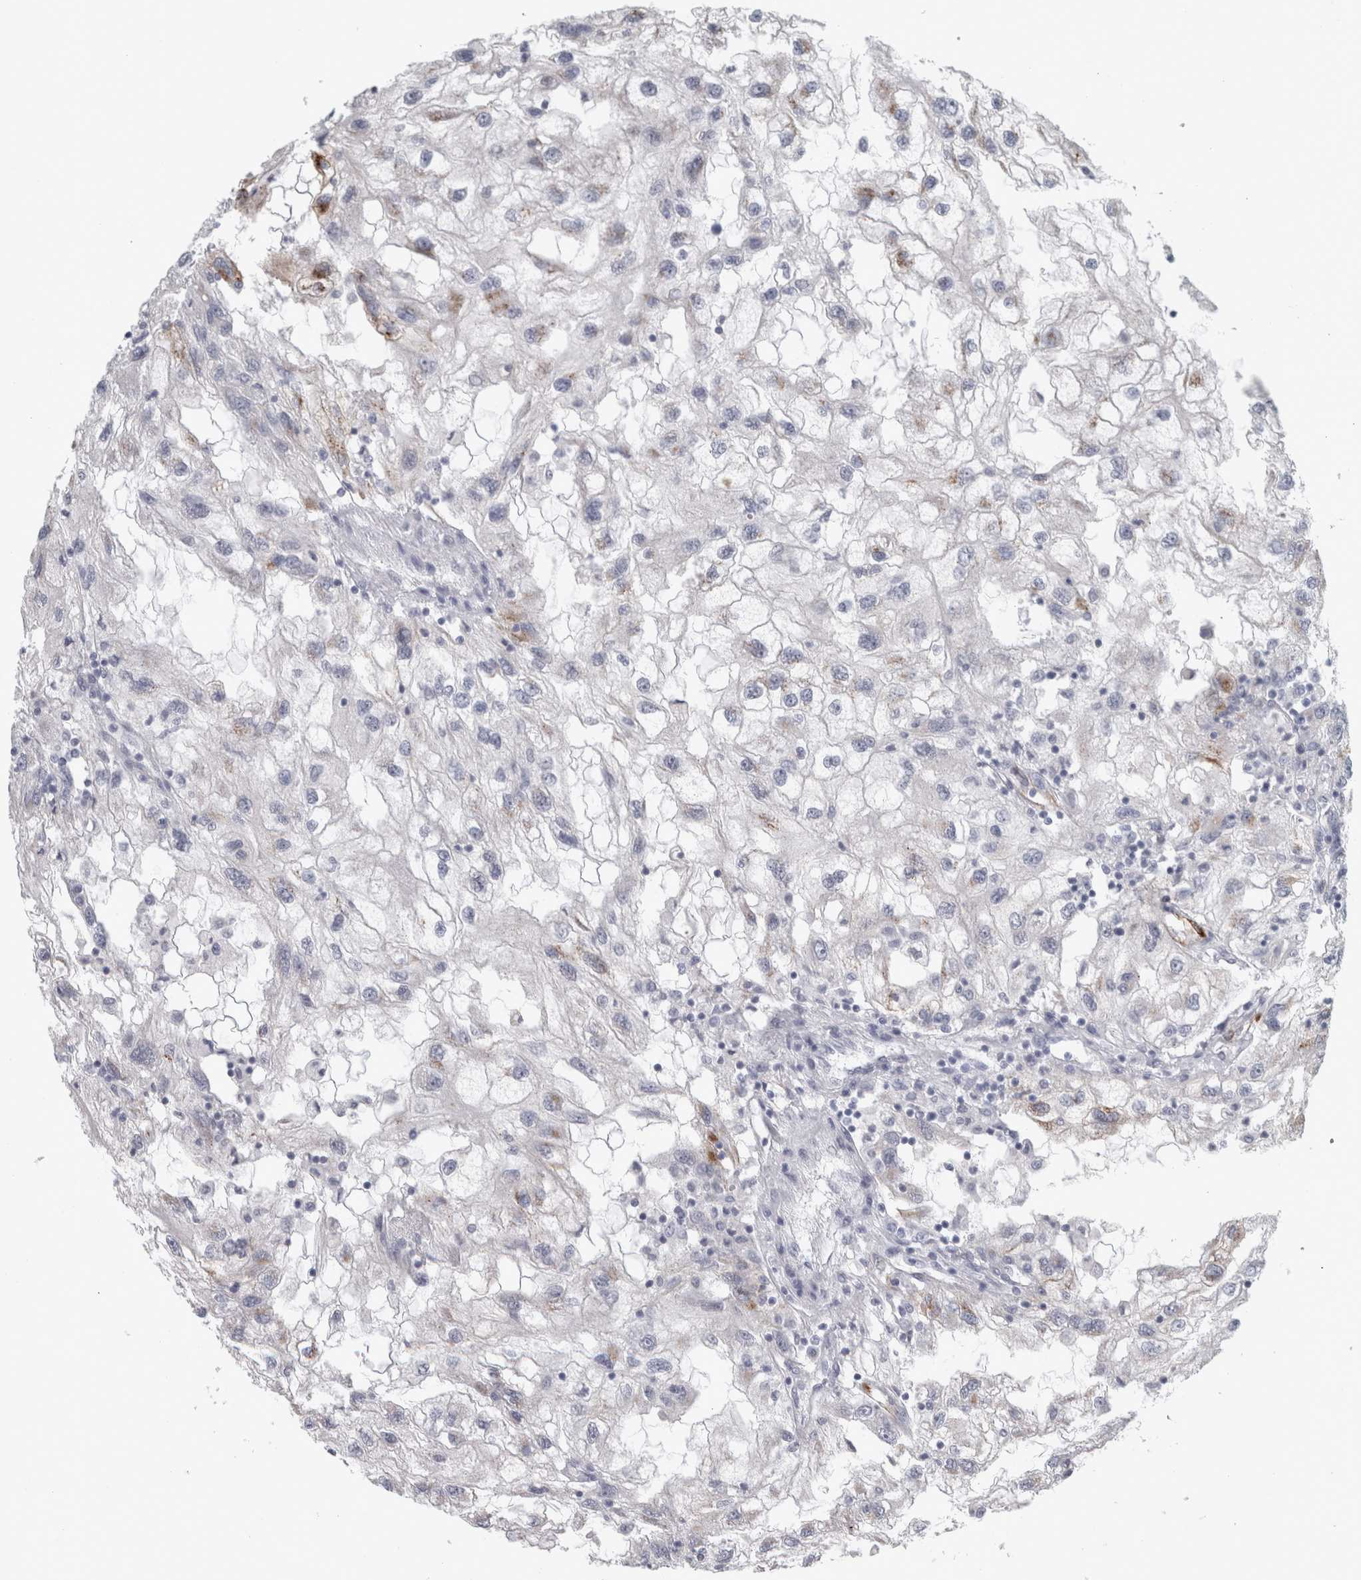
{"staining": {"intensity": "negative", "quantity": "none", "location": "none"}, "tissue": "renal cancer", "cell_type": "Tumor cells", "image_type": "cancer", "snomed": [{"axis": "morphology", "description": "Normal tissue, NOS"}, {"axis": "morphology", "description": "Adenocarcinoma, NOS"}, {"axis": "topography", "description": "Kidney"}], "caption": "Protein analysis of renal adenocarcinoma exhibits no significant expression in tumor cells. The staining was performed using DAB to visualize the protein expression in brown, while the nuclei were stained in blue with hematoxylin (Magnification: 20x).", "gene": "CPE", "patient": {"sex": "male", "age": 71}}